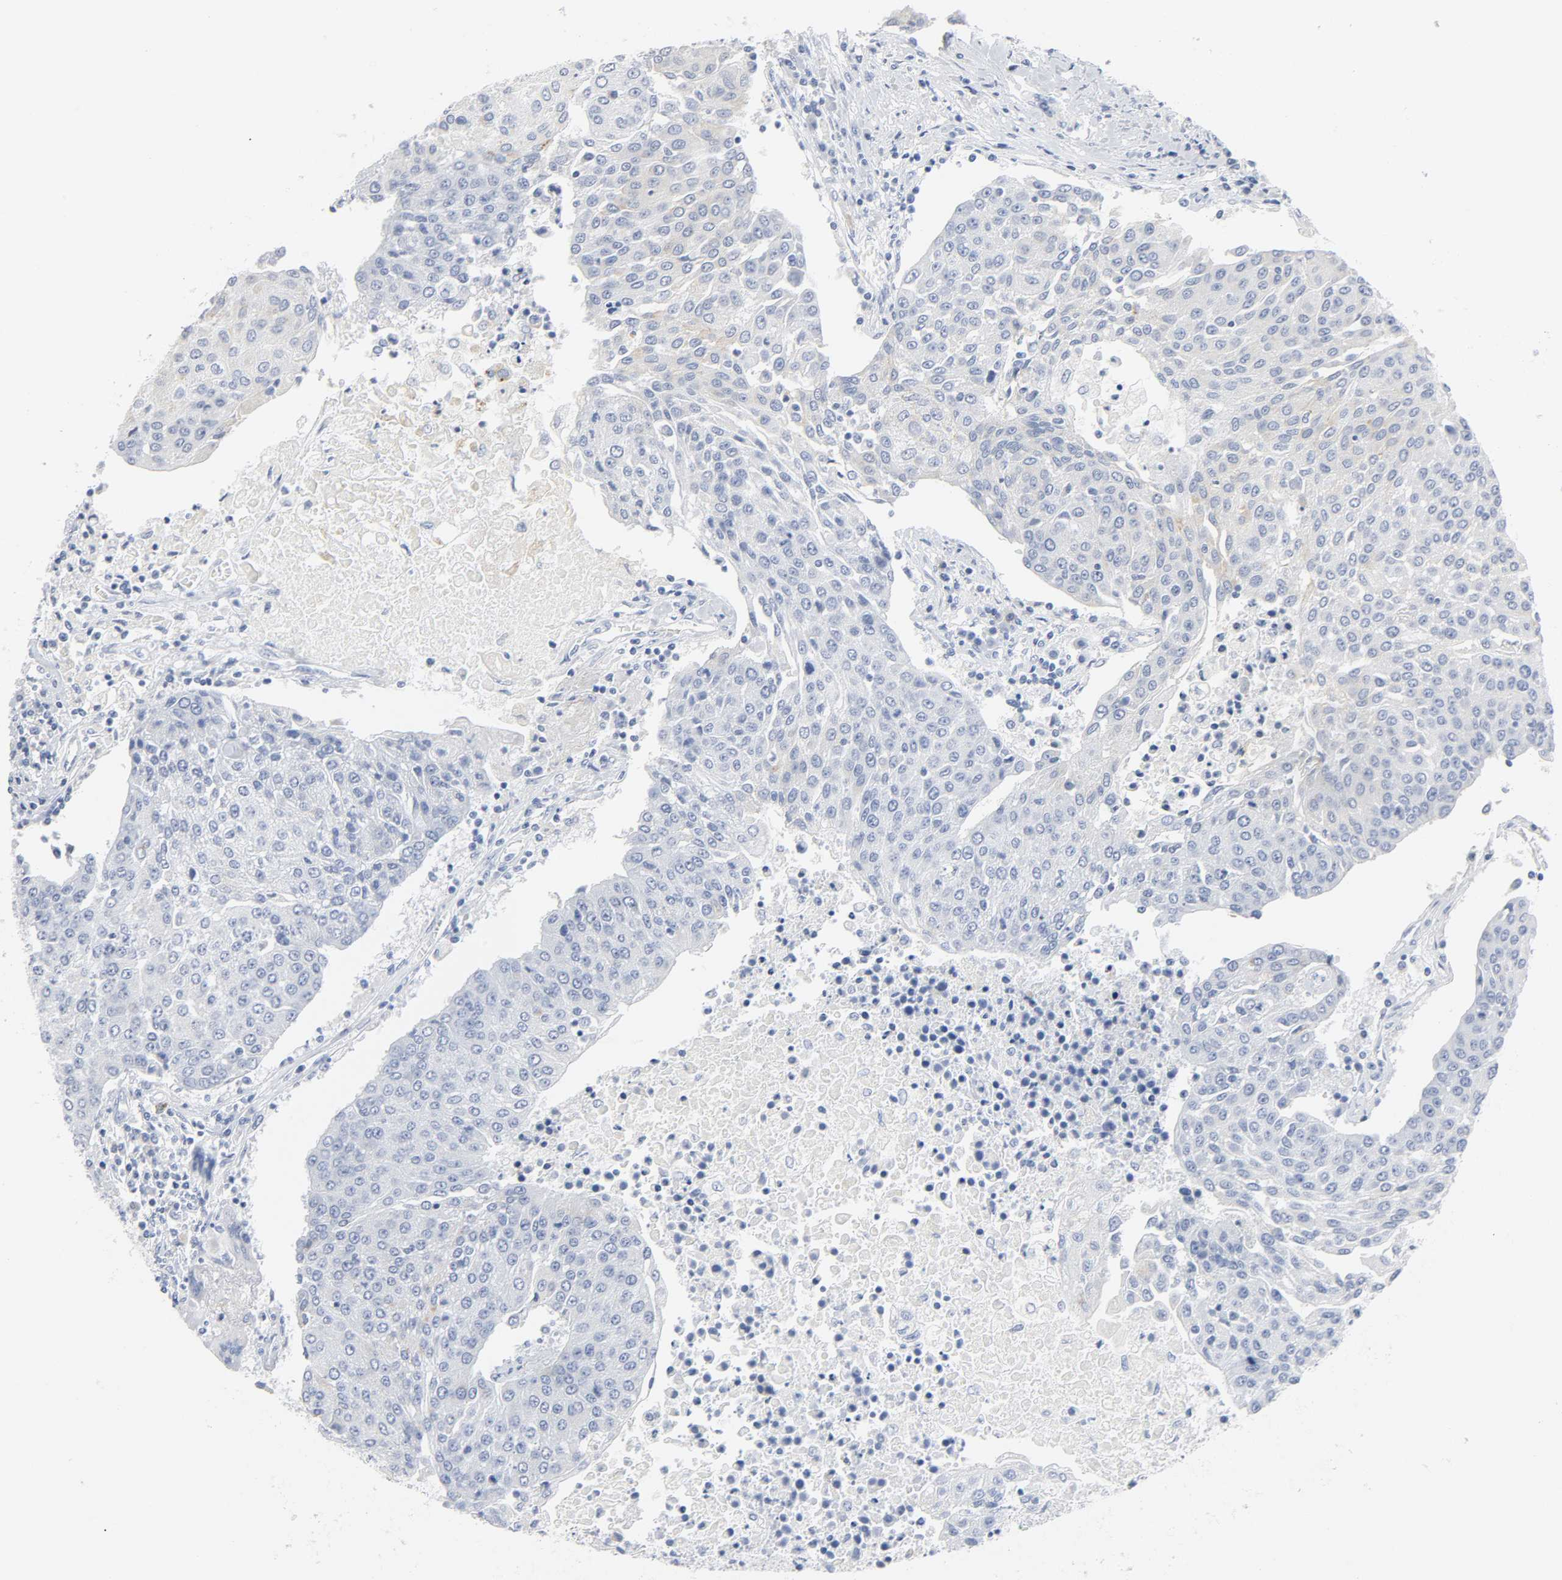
{"staining": {"intensity": "negative", "quantity": "none", "location": "none"}, "tissue": "urothelial cancer", "cell_type": "Tumor cells", "image_type": "cancer", "snomed": [{"axis": "morphology", "description": "Urothelial carcinoma, High grade"}, {"axis": "topography", "description": "Urinary bladder"}], "caption": "This micrograph is of high-grade urothelial carcinoma stained with IHC to label a protein in brown with the nuclei are counter-stained blue. There is no staining in tumor cells.", "gene": "ACP3", "patient": {"sex": "female", "age": 85}}